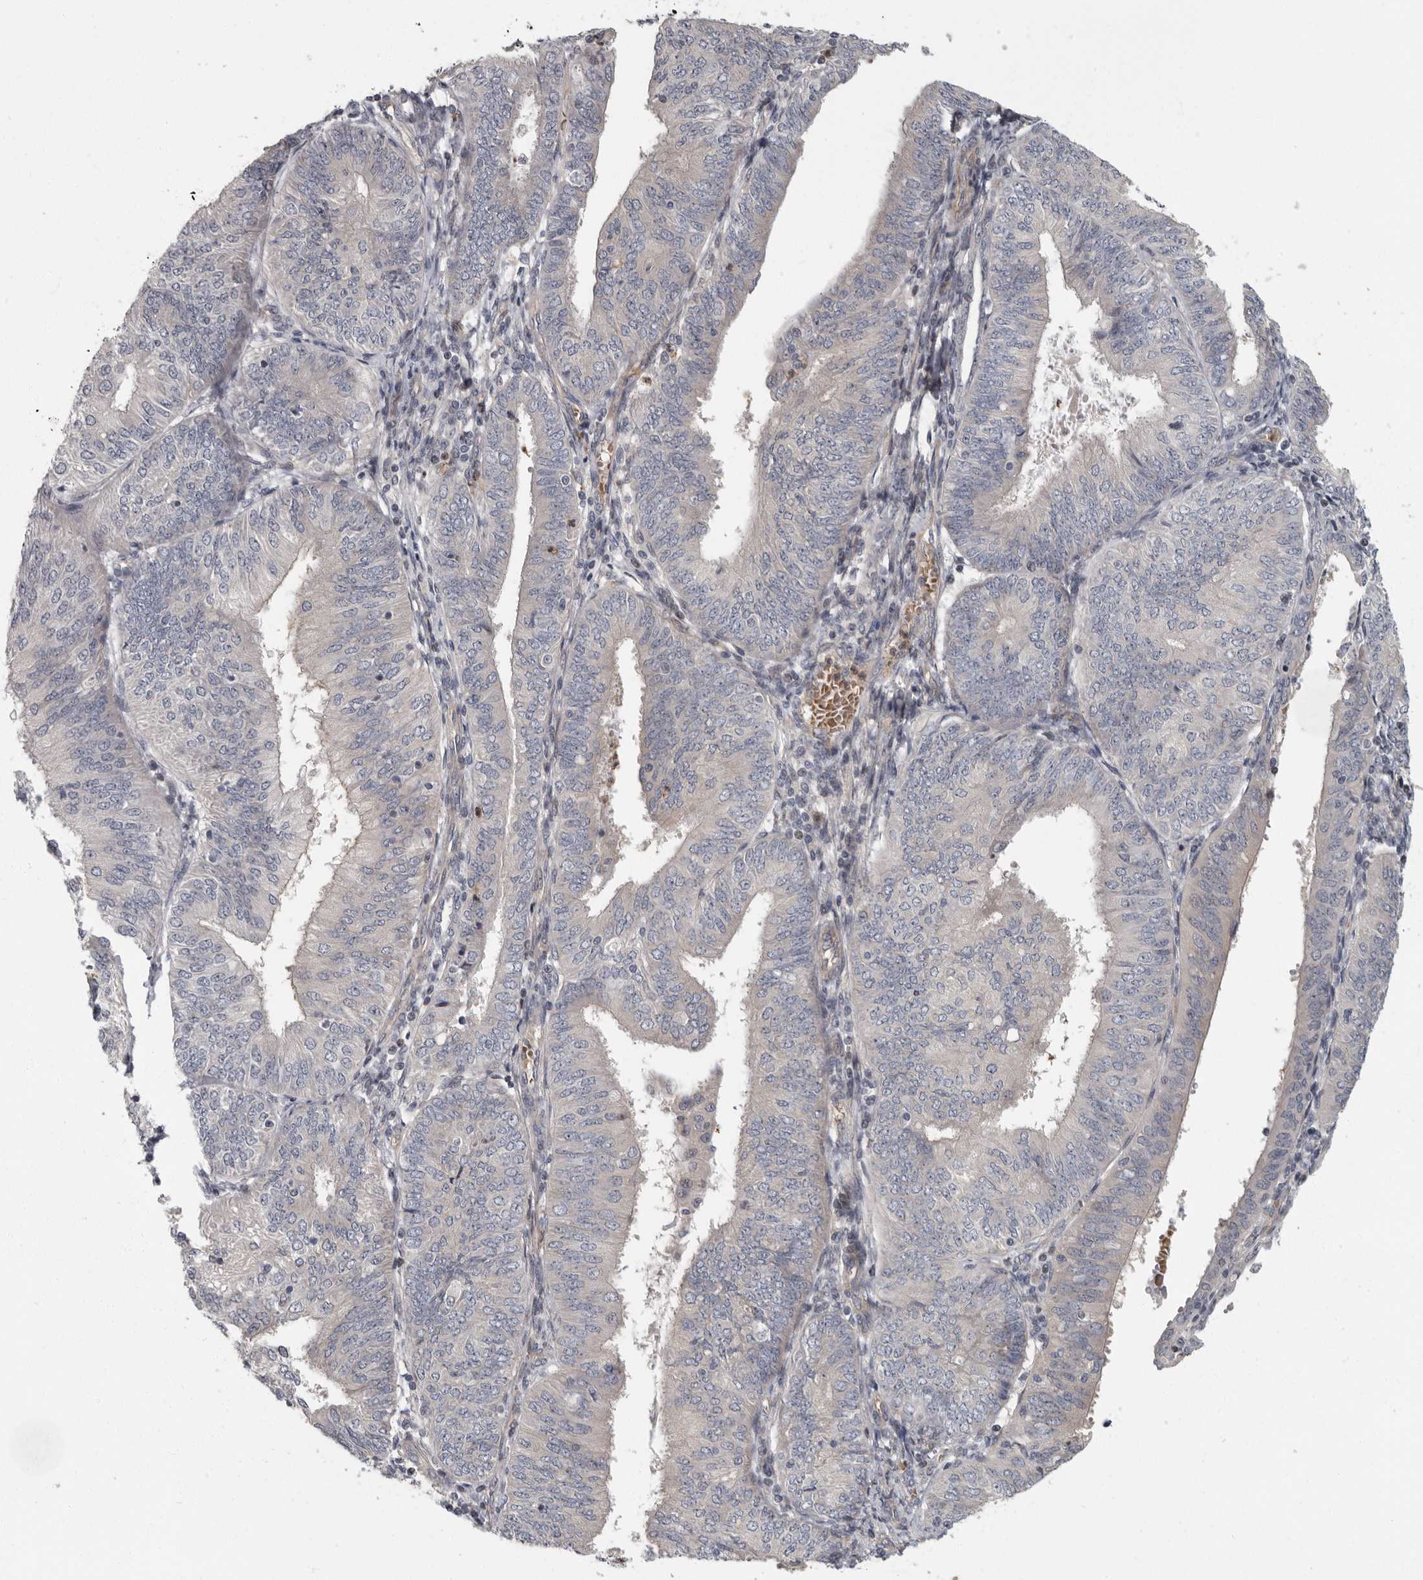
{"staining": {"intensity": "negative", "quantity": "none", "location": "none"}, "tissue": "endometrial cancer", "cell_type": "Tumor cells", "image_type": "cancer", "snomed": [{"axis": "morphology", "description": "Adenocarcinoma, NOS"}, {"axis": "topography", "description": "Endometrium"}], "caption": "IHC of endometrial cancer (adenocarcinoma) shows no positivity in tumor cells. Nuclei are stained in blue.", "gene": "PDCD11", "patient": {"sex": "female", "age": 58}}